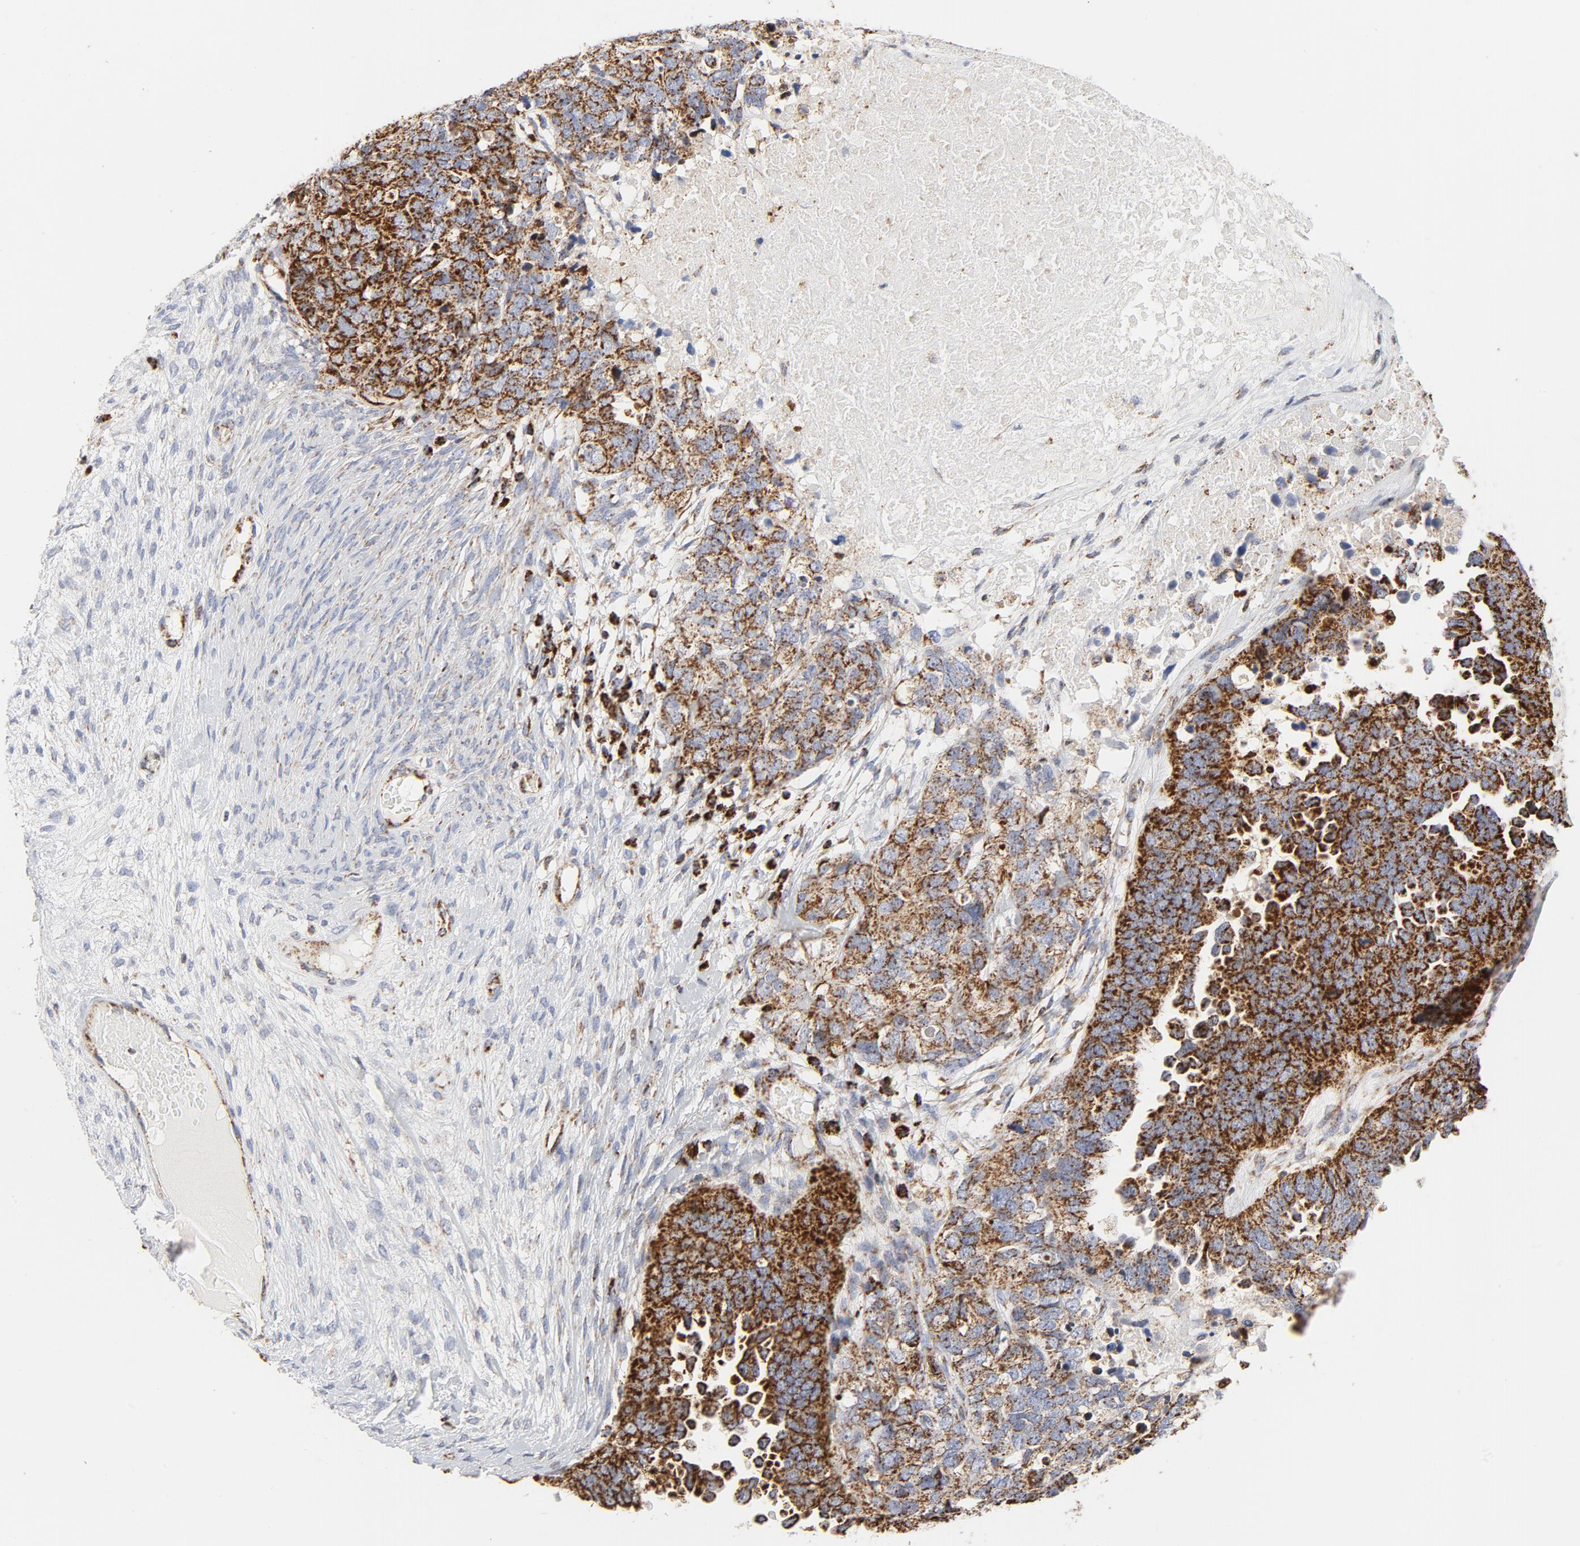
{"staining": {"intensity": "strong", "quantity": ">75%", "location": "cytoplasmic/membranous"}, "tissue": "ovarian cancer", "cell_type": "Tumor cells", "image_type": "cancer", "snomed": [{"axis": "morphology", "description": "Cystadenocarcinoma, serous, NOS"}, {"axis": "topography", "description": "Ovary"}], "caption": "Protein expression analysis of human ovarian cancer (serous cystadenocarcinoma) reveals strong cytoplasmic/membranous positivity in about >75% of tumor cells.", "gene": "CYCS", "patient": {"sex": "female", "age": 82}}